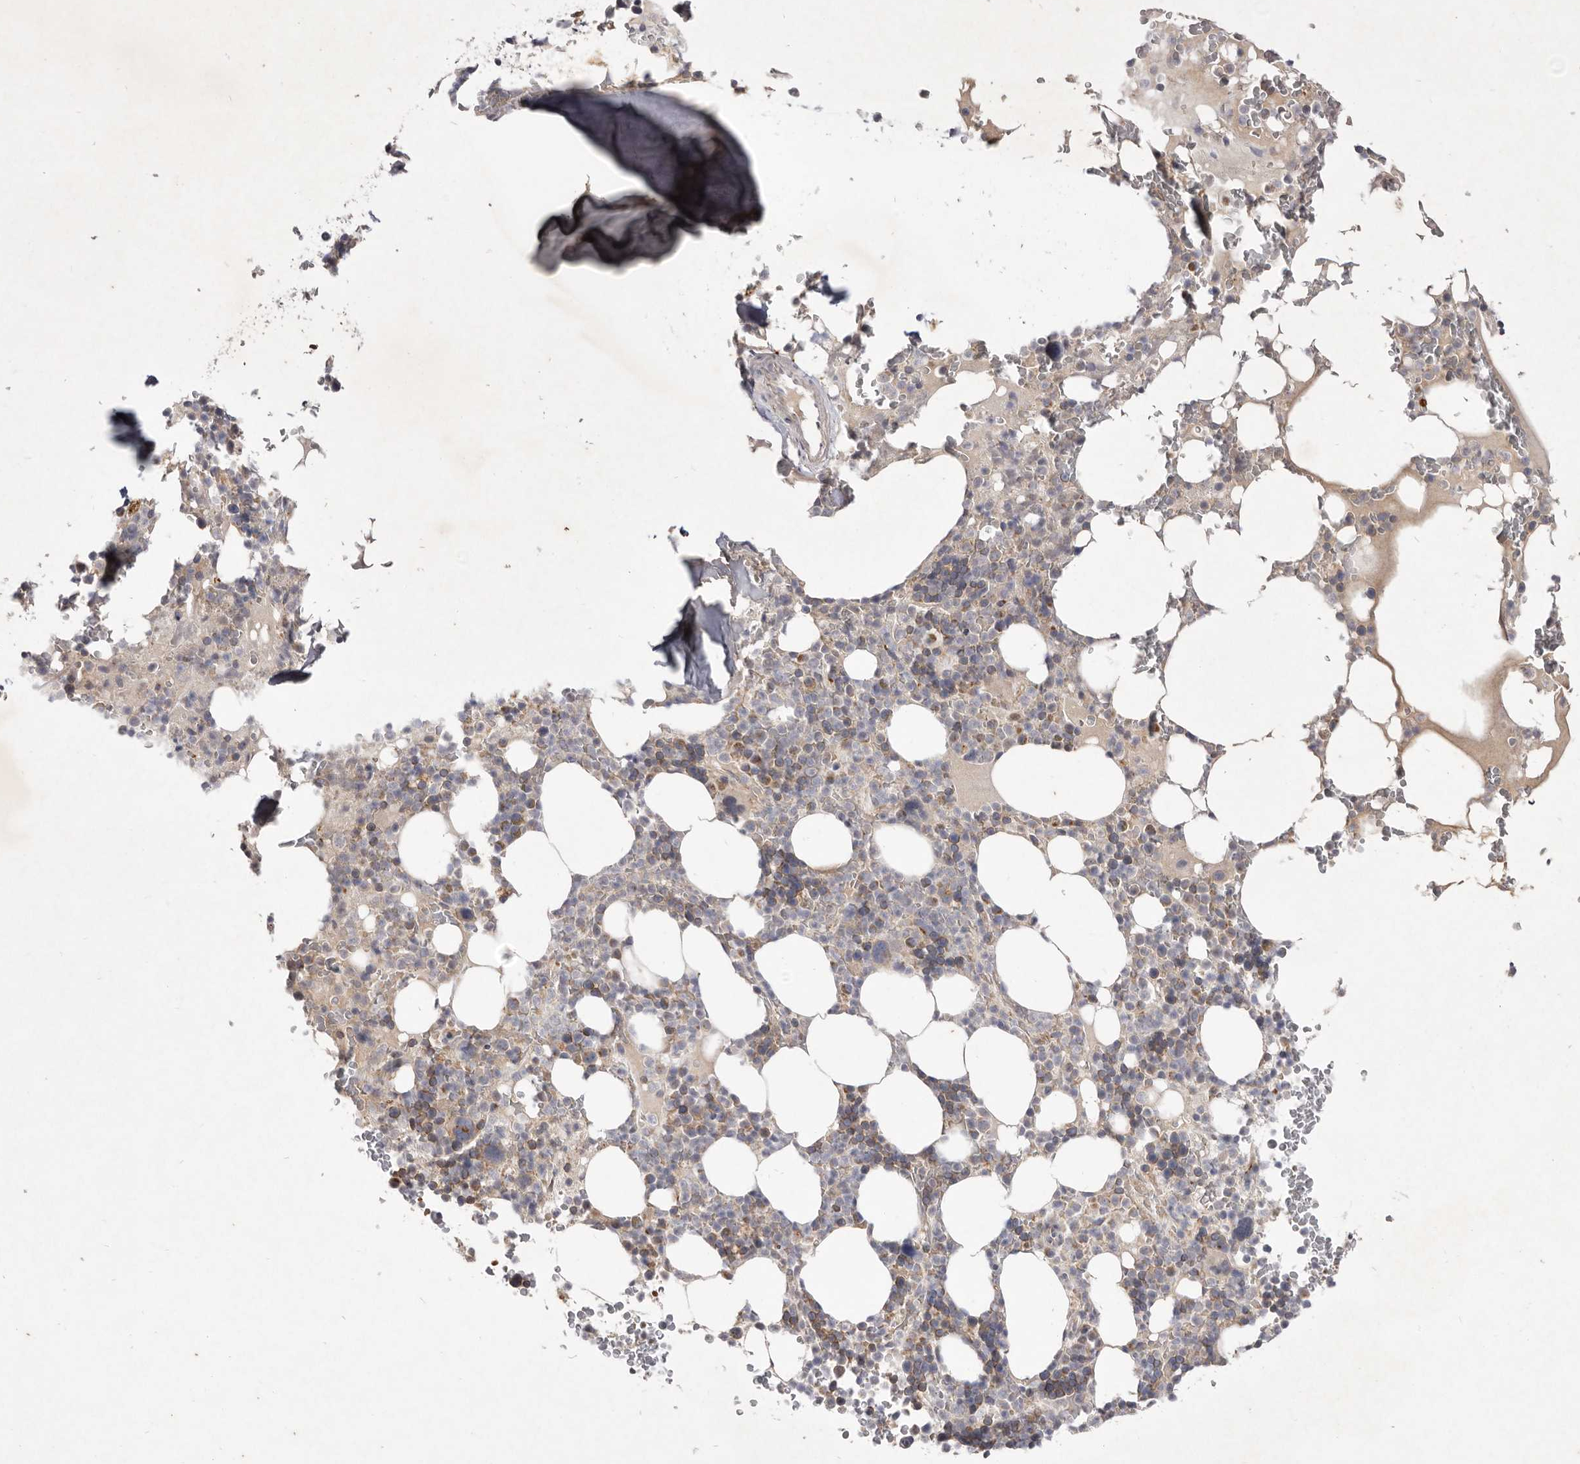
{"staining": {"intensity": "moderate", "quantity": "<25%", "location": "cytoplasmic/membranous"}, "tissue": "bone marrow", "cell_type": "Hematopoietic cells", "image_type": "normal", "snomed": [{"axis": "morphology", "description": "Normal tissue, NOS"}, {"axis": "topography", "description": "Bone marrow"}], "caption": "Immunohistochemistry photomicrograph of normal bone marrow: human bone marrow stained using immunohistochemistry displays low levels of moderate protein expression localized specifically in the cytoplasmic/membranous of hematopoietic cells, appearing as a cytoplasmic/membranous brown color.", "gene": "USP24", "patient": {"sex": "male", "age": 58}}